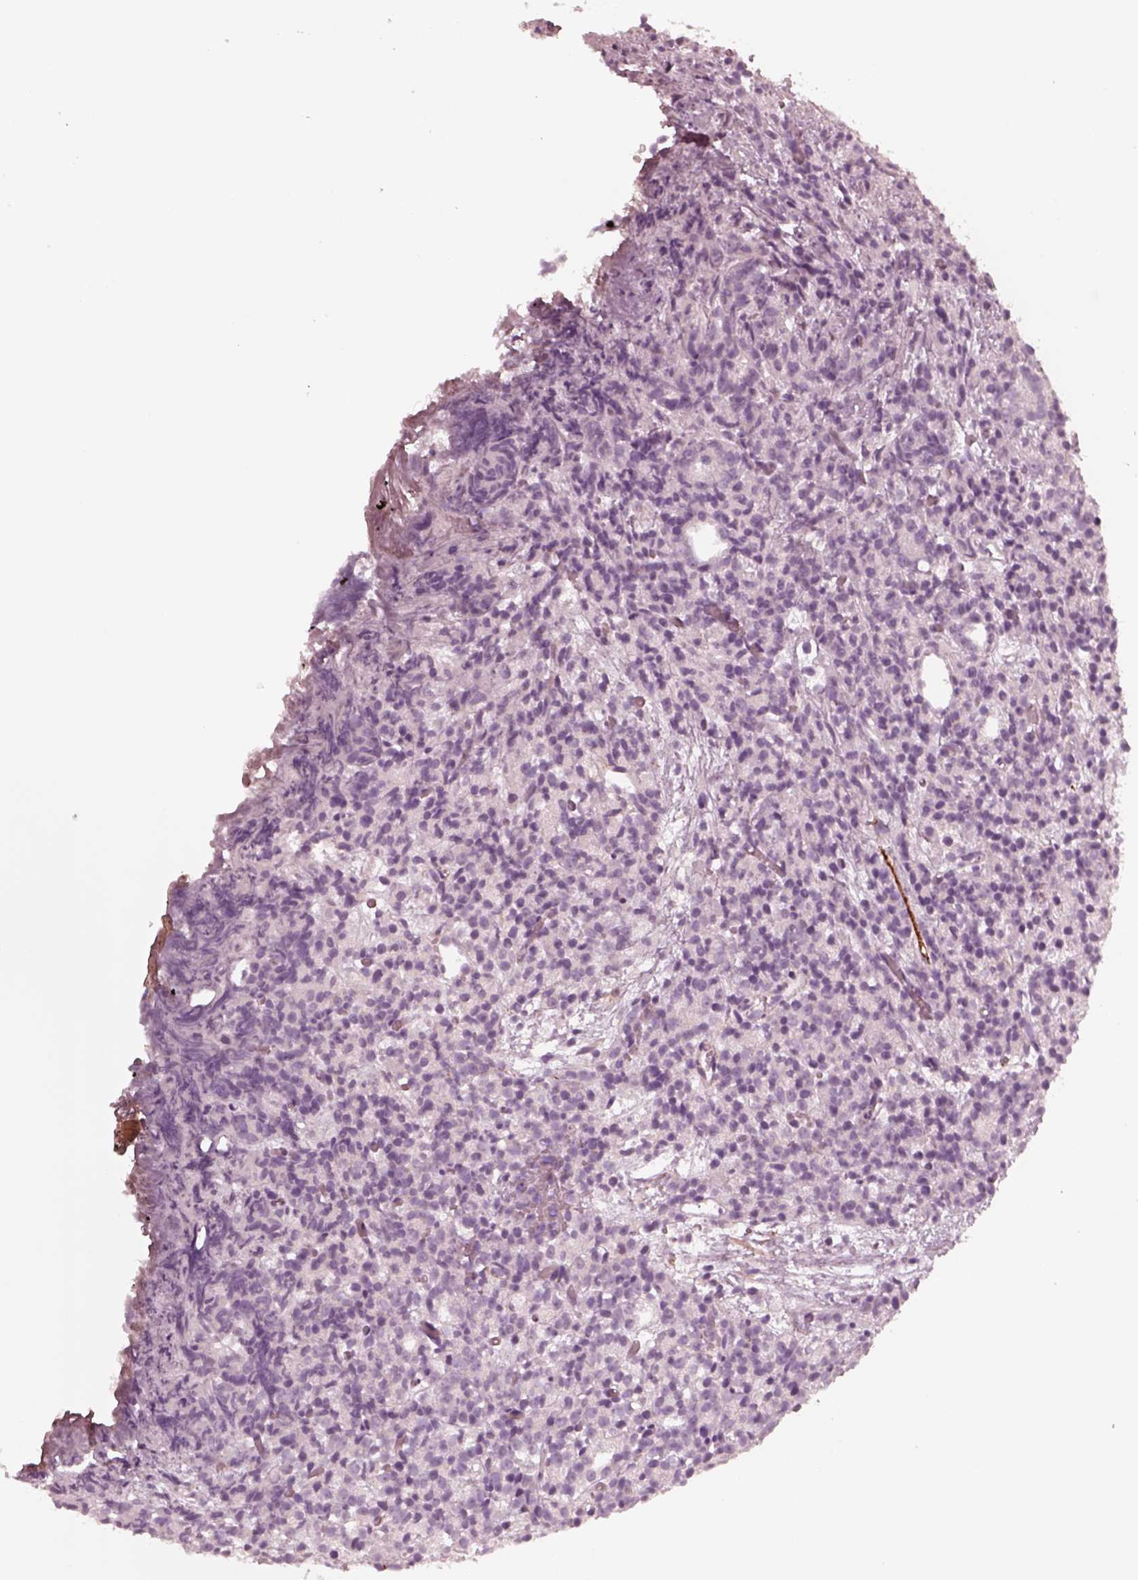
{"staining": {"intensity": "negative", "quantity": "none", "location": "none"}, "tissue": "prostate cancer", "cell_type": "Tumor cells", "image_type": "cancer", "snomed": [{"axis": "morphology", "description": "Adenocarcinoma, High grade"}, {"axis": "topography", "description": "Prostate"}], "caption": "Immunohistochemistry (IHC) photomicrograph of human adenocarcinoma (high-grade) (prostate) stained for a protein (brown), which shows no staining in tumor cells.", "gene": "DNAAF9", "patient": {"sex": "male", "age": 53}}